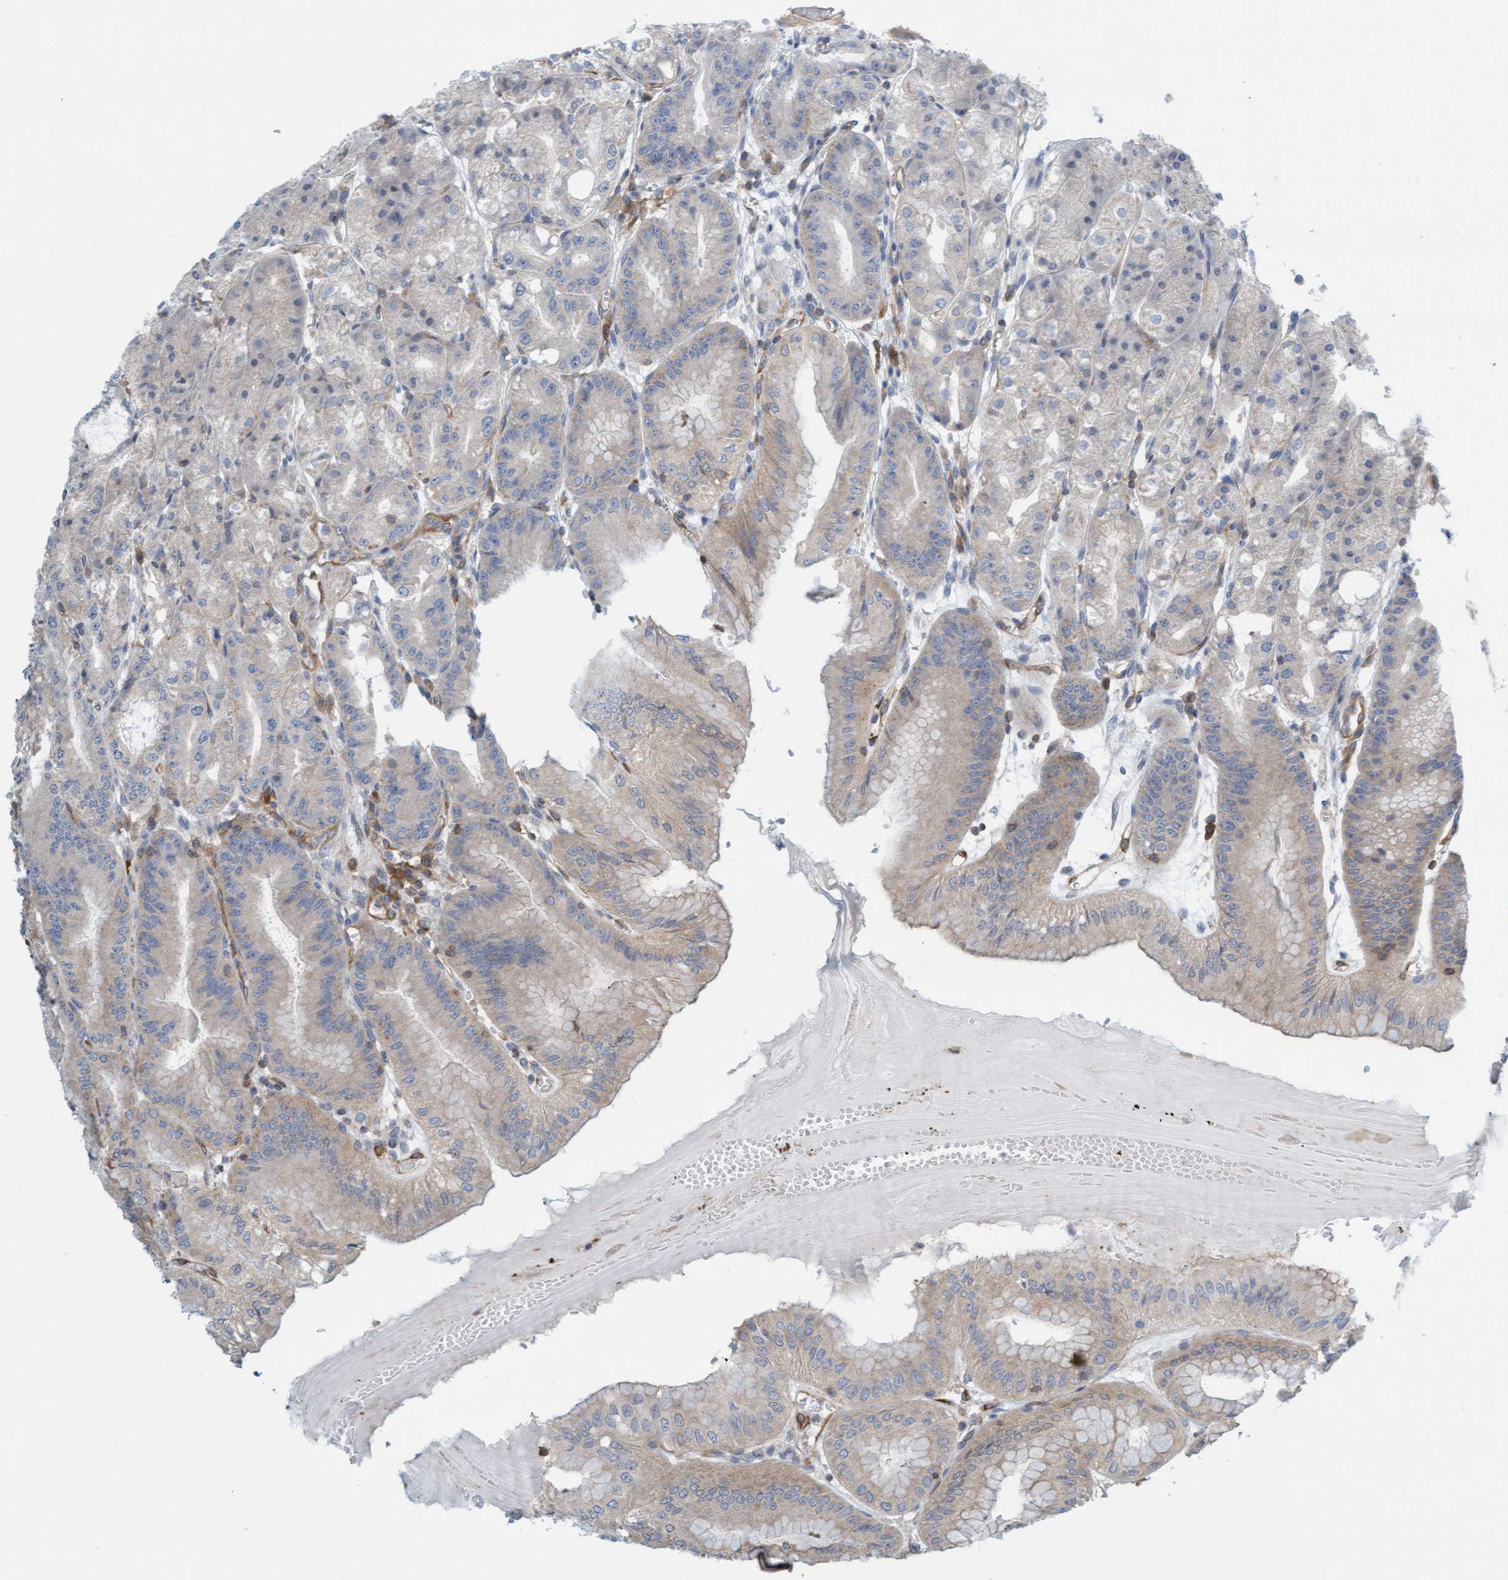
{"staining": {"intensity": "weak", "quantity": "<25%", "location": "cytoplasmic/membranous"}, "tissue": "stomach", "cell_type": "Glandular cells", "image_type": "normal", "snomed": [{"axis": "morphology", "description": "Normal tissue, NOS"}, {"axis": "topography", "description": "Stomach, lower"}], "caption": "Image shows no significant protein staining in glandular cells of normal stomach.", "gene": "PRKD2", "patient": {"sex": "male", "age": 71}}